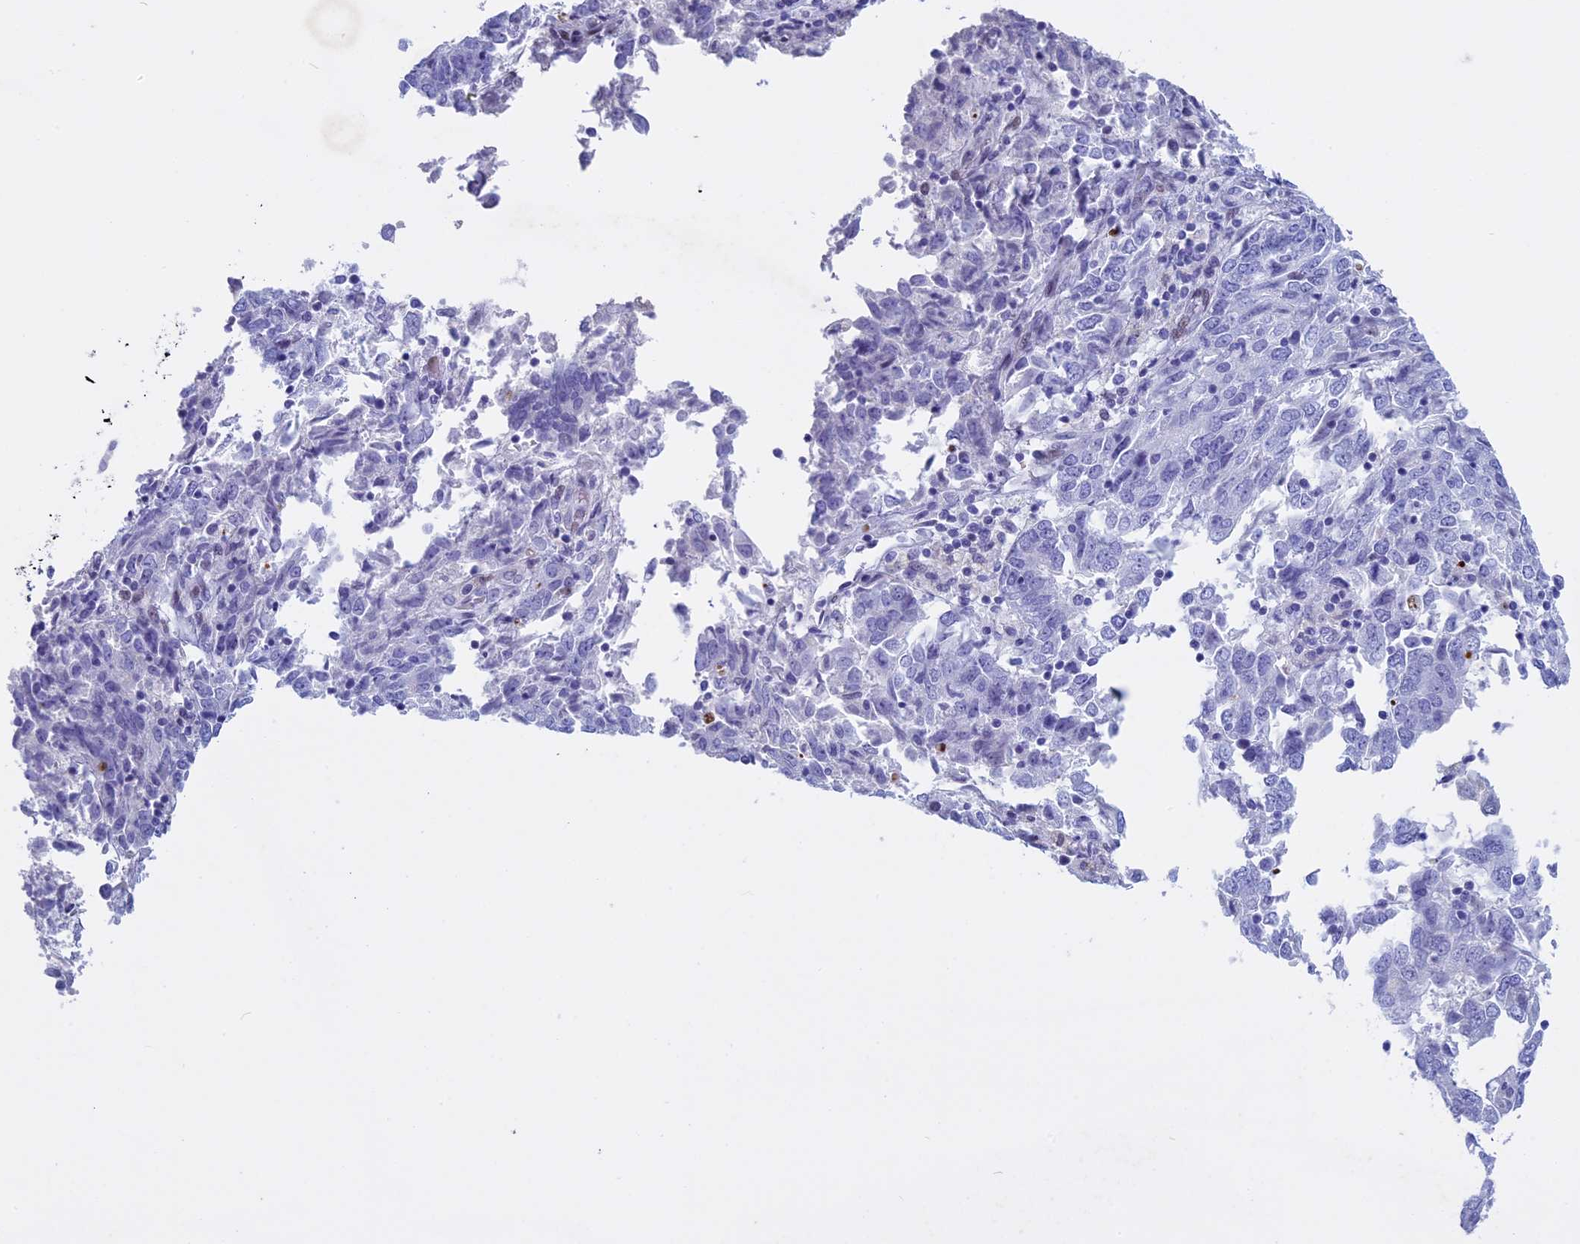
{"staining": {"intensity": "negative", "quantity": "none", "location": "none"}, "tissue": "endometrial cancer", "cell_type": "Tumor cells", "image_type": "cancer", "snomed": [{"axis": "morphology", "description": "Adenocarcinoma, NOS"}, {"axis": "topography", "description": "Endometrium"}], "caption": "Tumor cells show no significant positivity in endometrial cancer (adenocarcinoma). (Stains: DAB (3,3'-diaminobenzidine) immunohistochemistry with hematoxylin counter stain, Microscopy: brightfield microscopy at high magnification).", "gene": "KCTD21", "patient": {"sex": "female", "age": 80}}